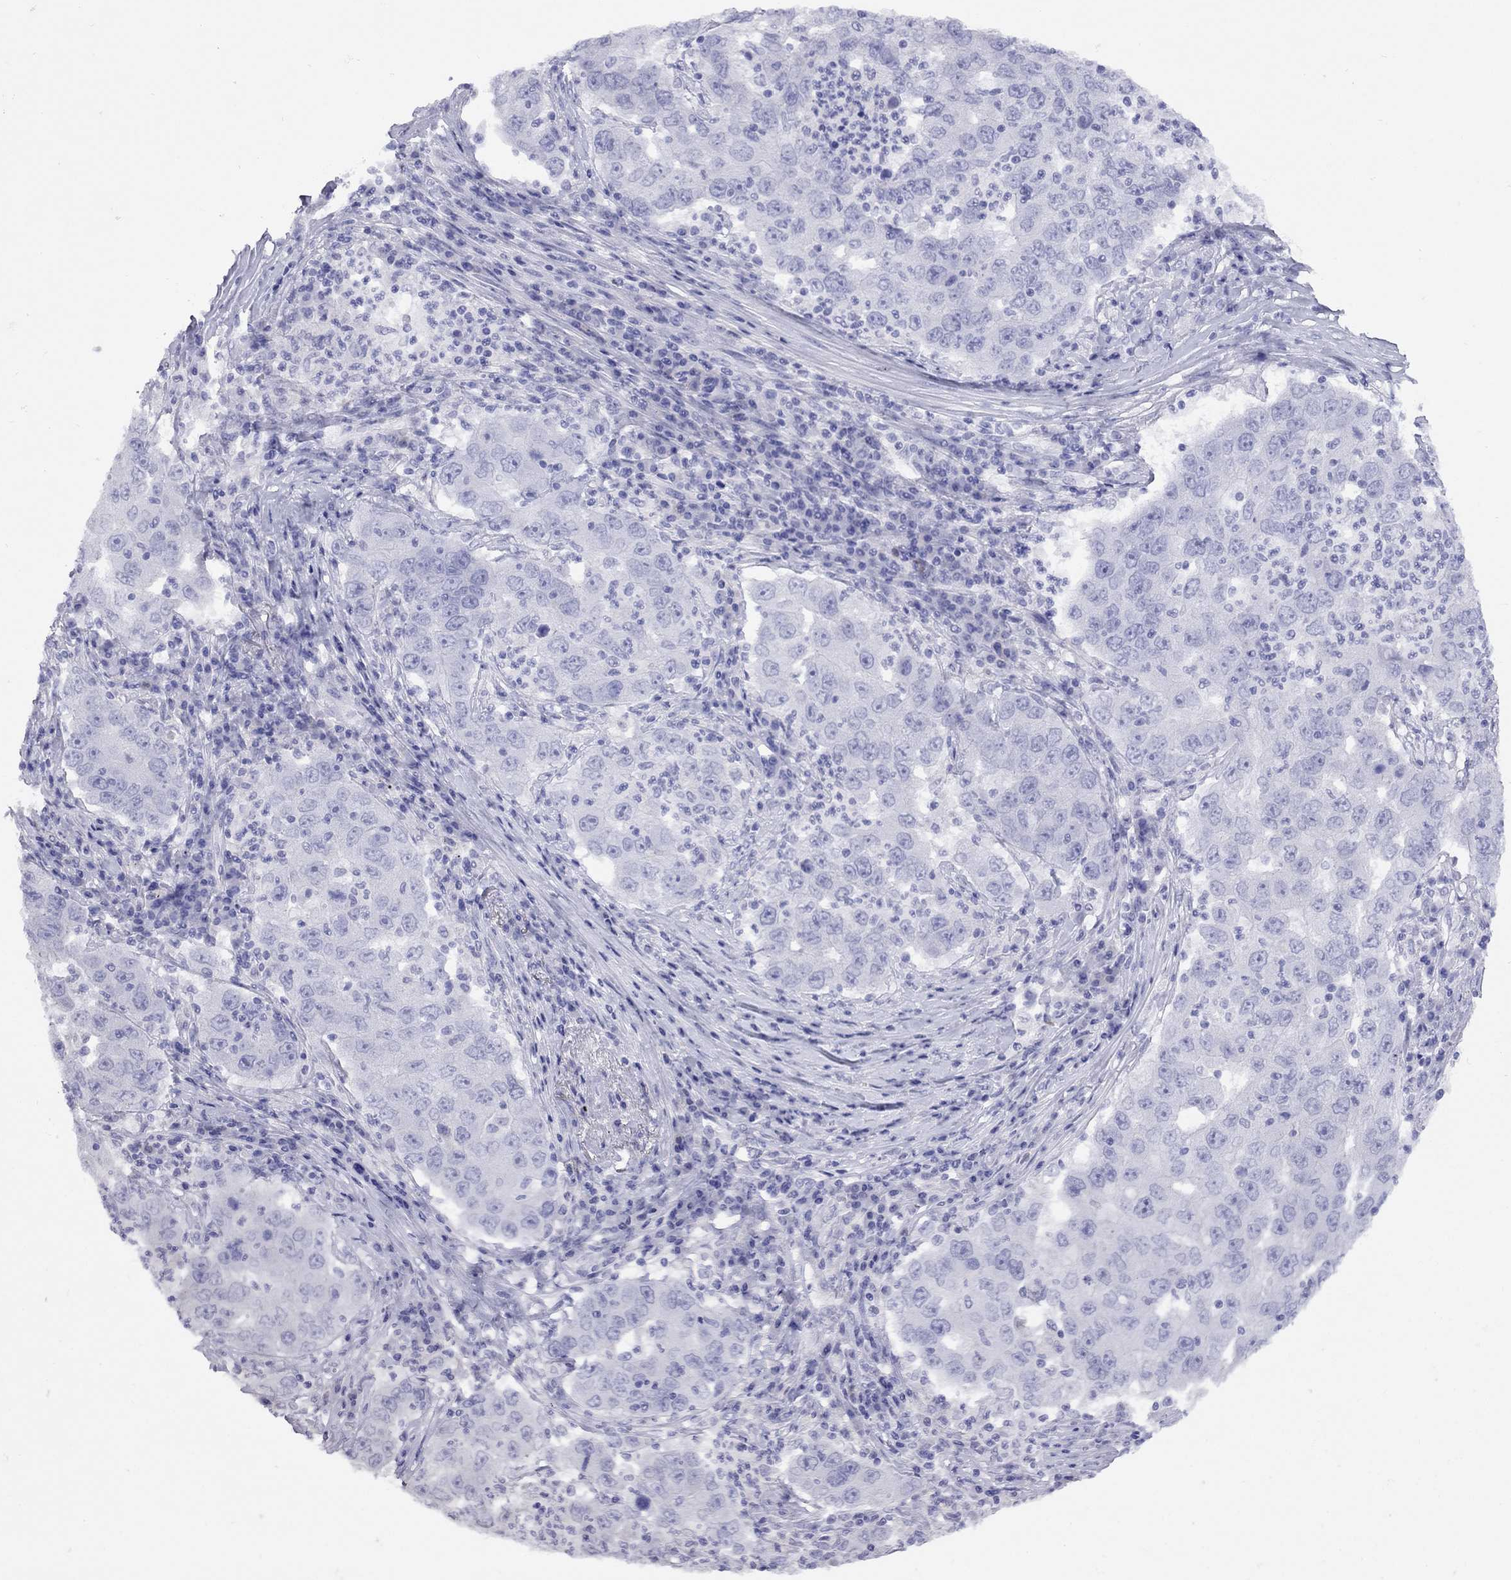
{"staining": {"intensity": "negative", "quantity": "none", "location": "none"}, "tissue": "lung cancer", "cell_type": "Tumor cells", "image_type": "cancer", "snomed": [{"axis": "morphology", "description": "Adenocarcinoma, NOS"}, {"axis": "topography", "description": "Lung"}], "caption": "Immunohistochemistry (IHC) of human lung adenocarcinoma demonstrates no expression in tumor cells.", "gene": "GRIA2", "patient": {"sex": "male", "age": 73}}